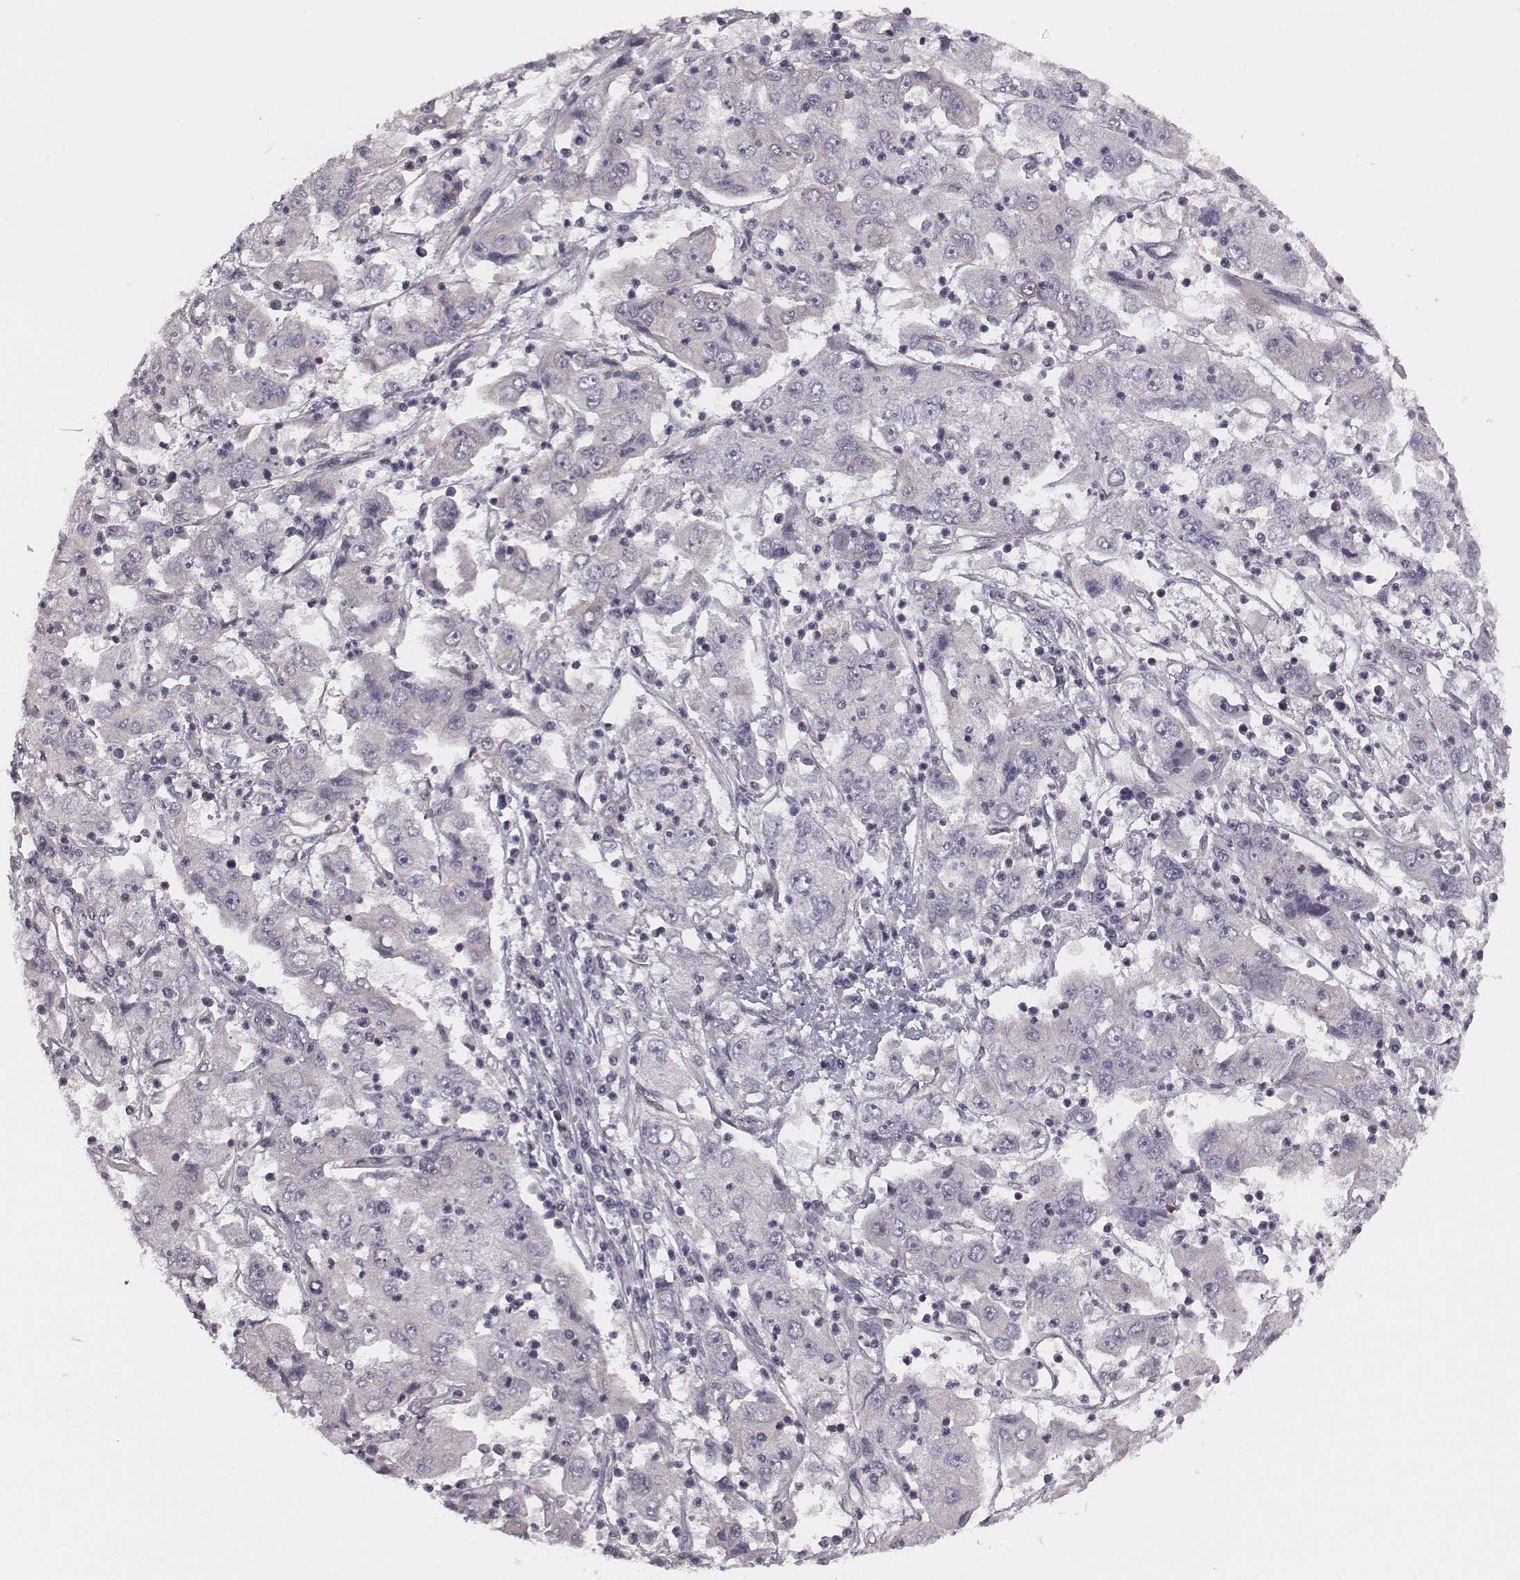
{"staining": {"intensity": "negative", "quantity": "none", "location": "none"}, "tissue": "cervical cancer", "cell_type": "Tumor cells", "image_type": "cancer", "snomed": [{"axis": "morphology", "description": "Squamous cell carcinoma, NOS"}, {"axis": "topography", "description": "Cervix"}], "caption": "Cervical squamous cell carcinoma was stained to show a protein in brown. There is no significant staining in tumor cells.", "gene": "SCARF1", "patient": {"sex": "female", "age": 36}}